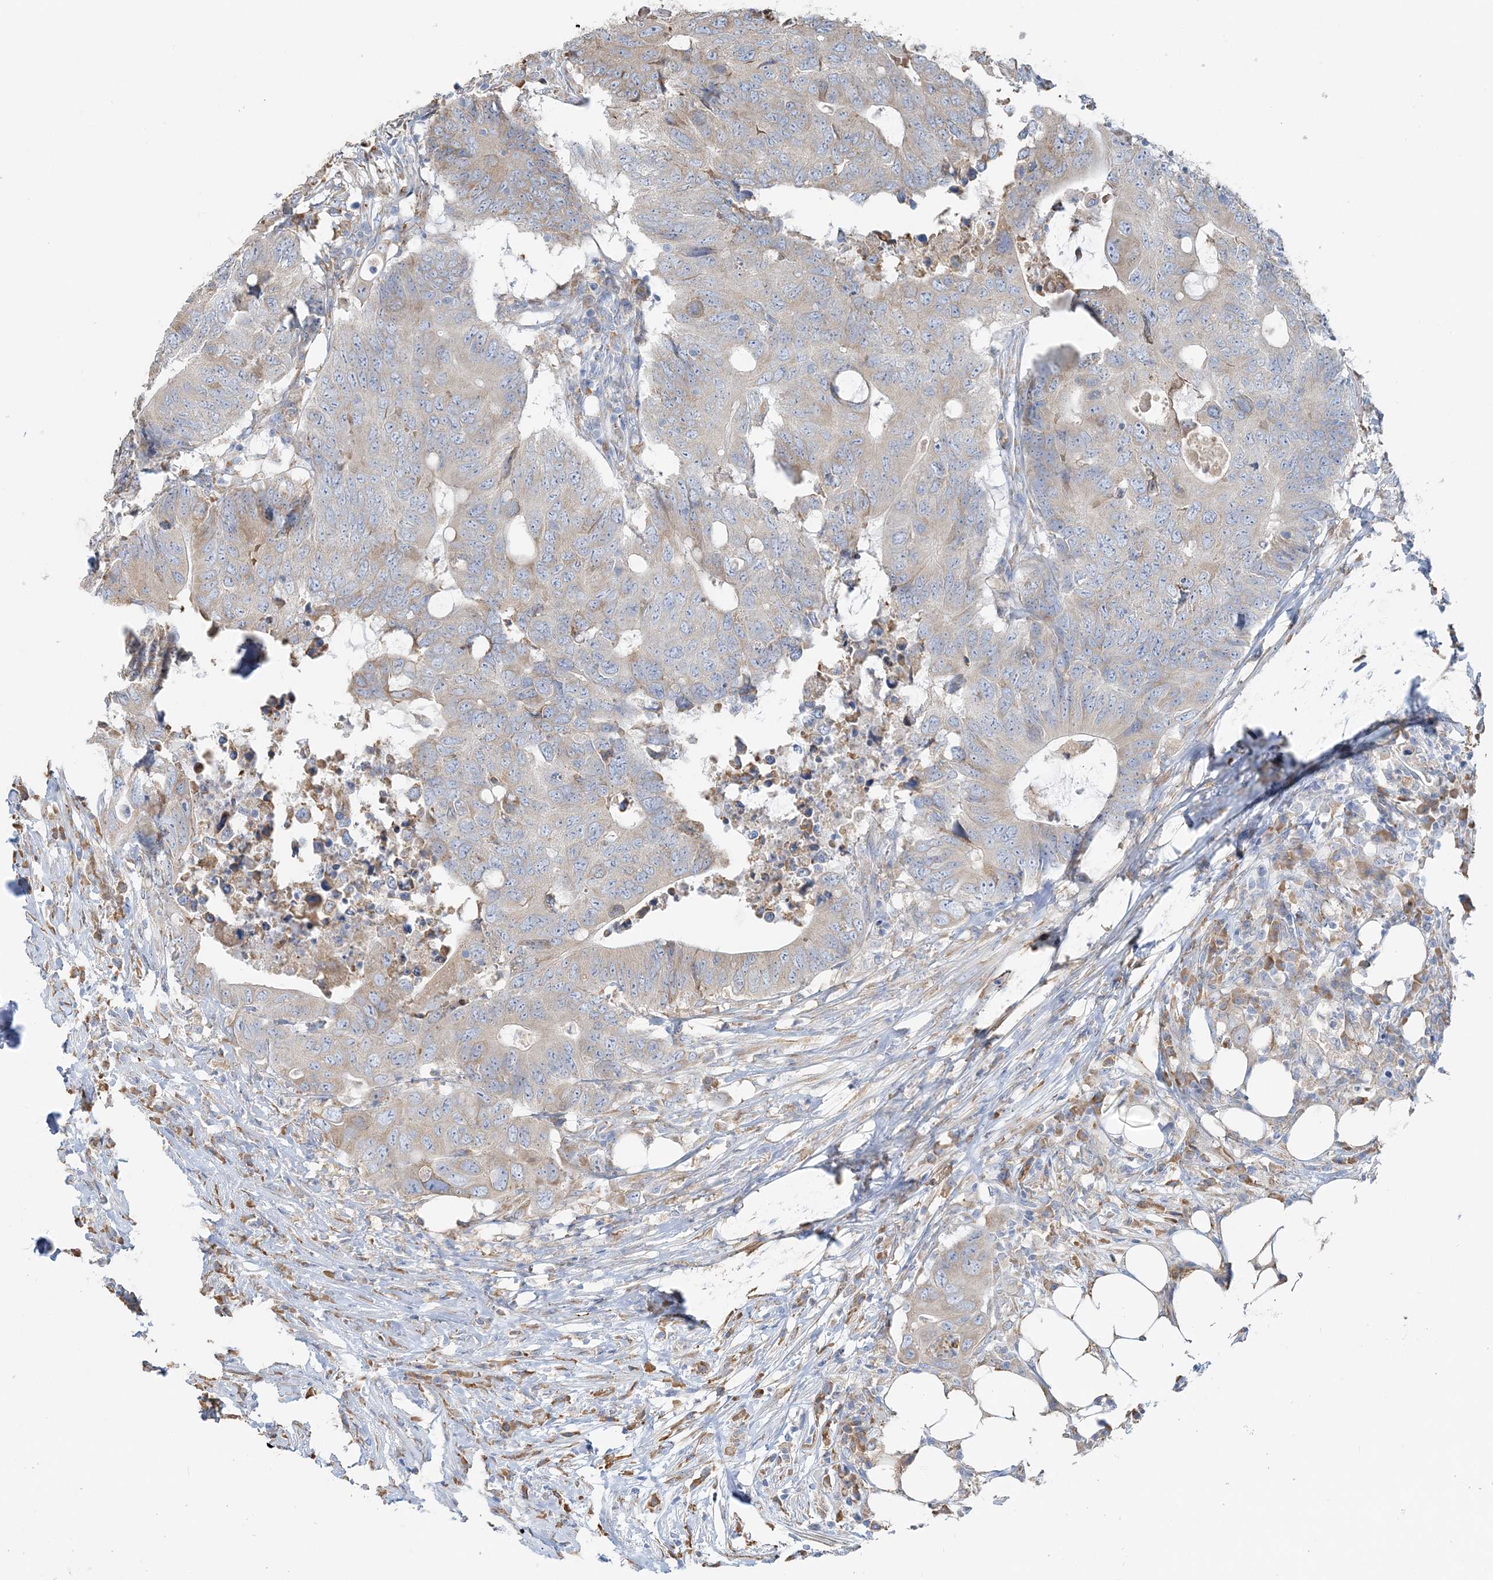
{"staining": {"intensity": "weak", "quantity": "<25%", "location": "cytoplasmic/membranous"}, "tissue": "colorectal cancer", "cell_type": "Tumor cells", "image_type": "cancer", "snomed": [{"axis": "morphology", "description": "Adenocarcinoma, NOS"}, {"axis": "topography", "description": "Colon"}], "caption": "Immunohistochemistry (IHC) micrograph of neoplastic tissue: adenocarcinoma (colorectal) stained with DAB (3,3'-diaminobenzidine) displays no significant protein positivity in tumor cells.", "gene": "TBC1D5", "patient": {"sex": "male", "age": 71}}